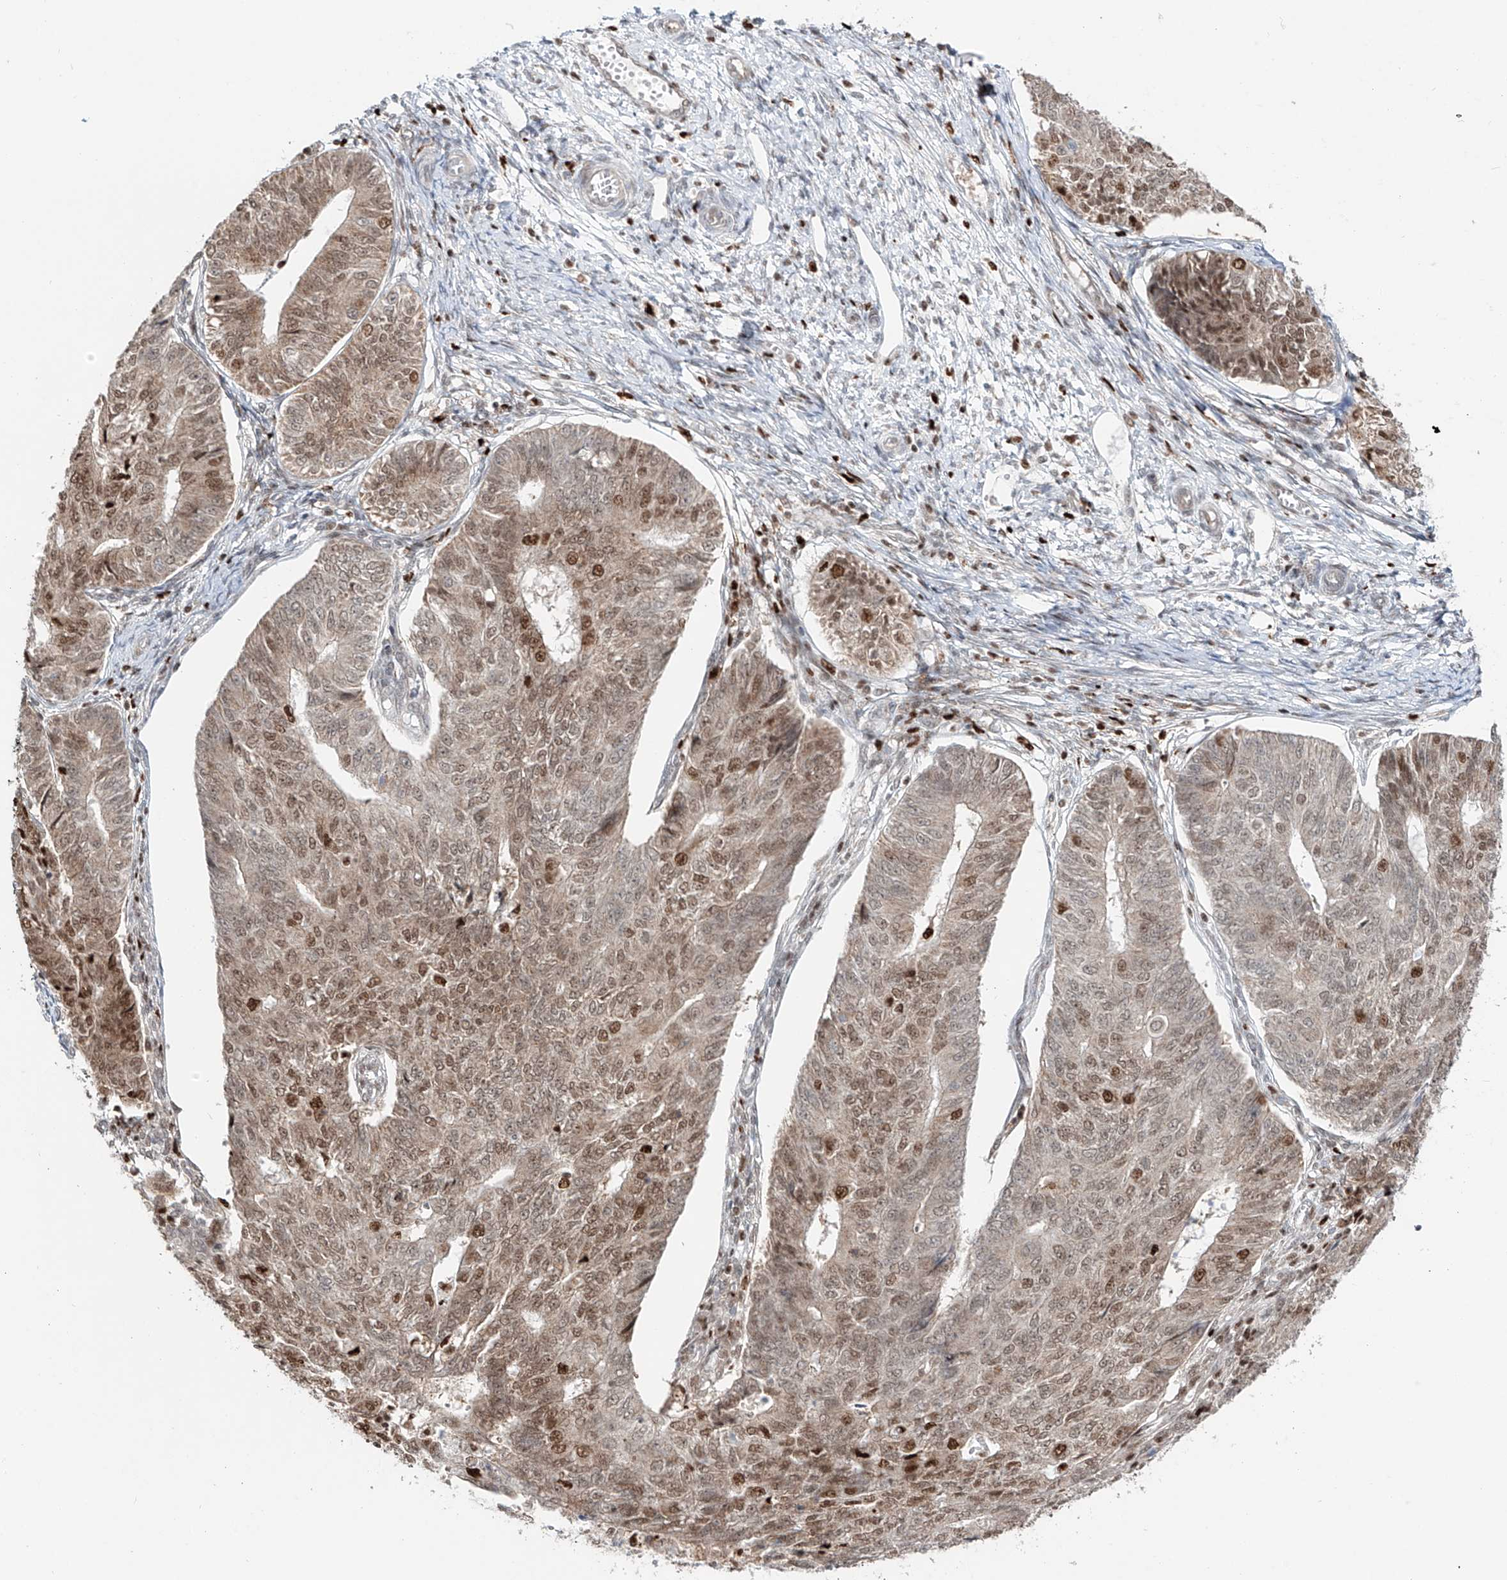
{"staining": {"intensity": "moderate", "quantity": "25%-75%", "location": "cytoplasmic/membranous,nuclear"}, "tissue": "endometrial cancer", "cell_type": "Tumor cells", "image_type": "cancer", "snomed": [{"axis": "morphology", "description": "Adenocarcinoma, NOS"}, {"axis": "topography", "description": "Endometrium"}], "caption": "Immunohistochemistry (DAB (3,3'-diaminobenzidine)) staining of endometrial cancer (adenocarcinoma) shows moderate cytoplasmic/membranous and nuclear protein staining in approximately 25%-75% of tumor cells.", "gene": "DZIP1L", "patient": {"sex": "female", "age": 32}}